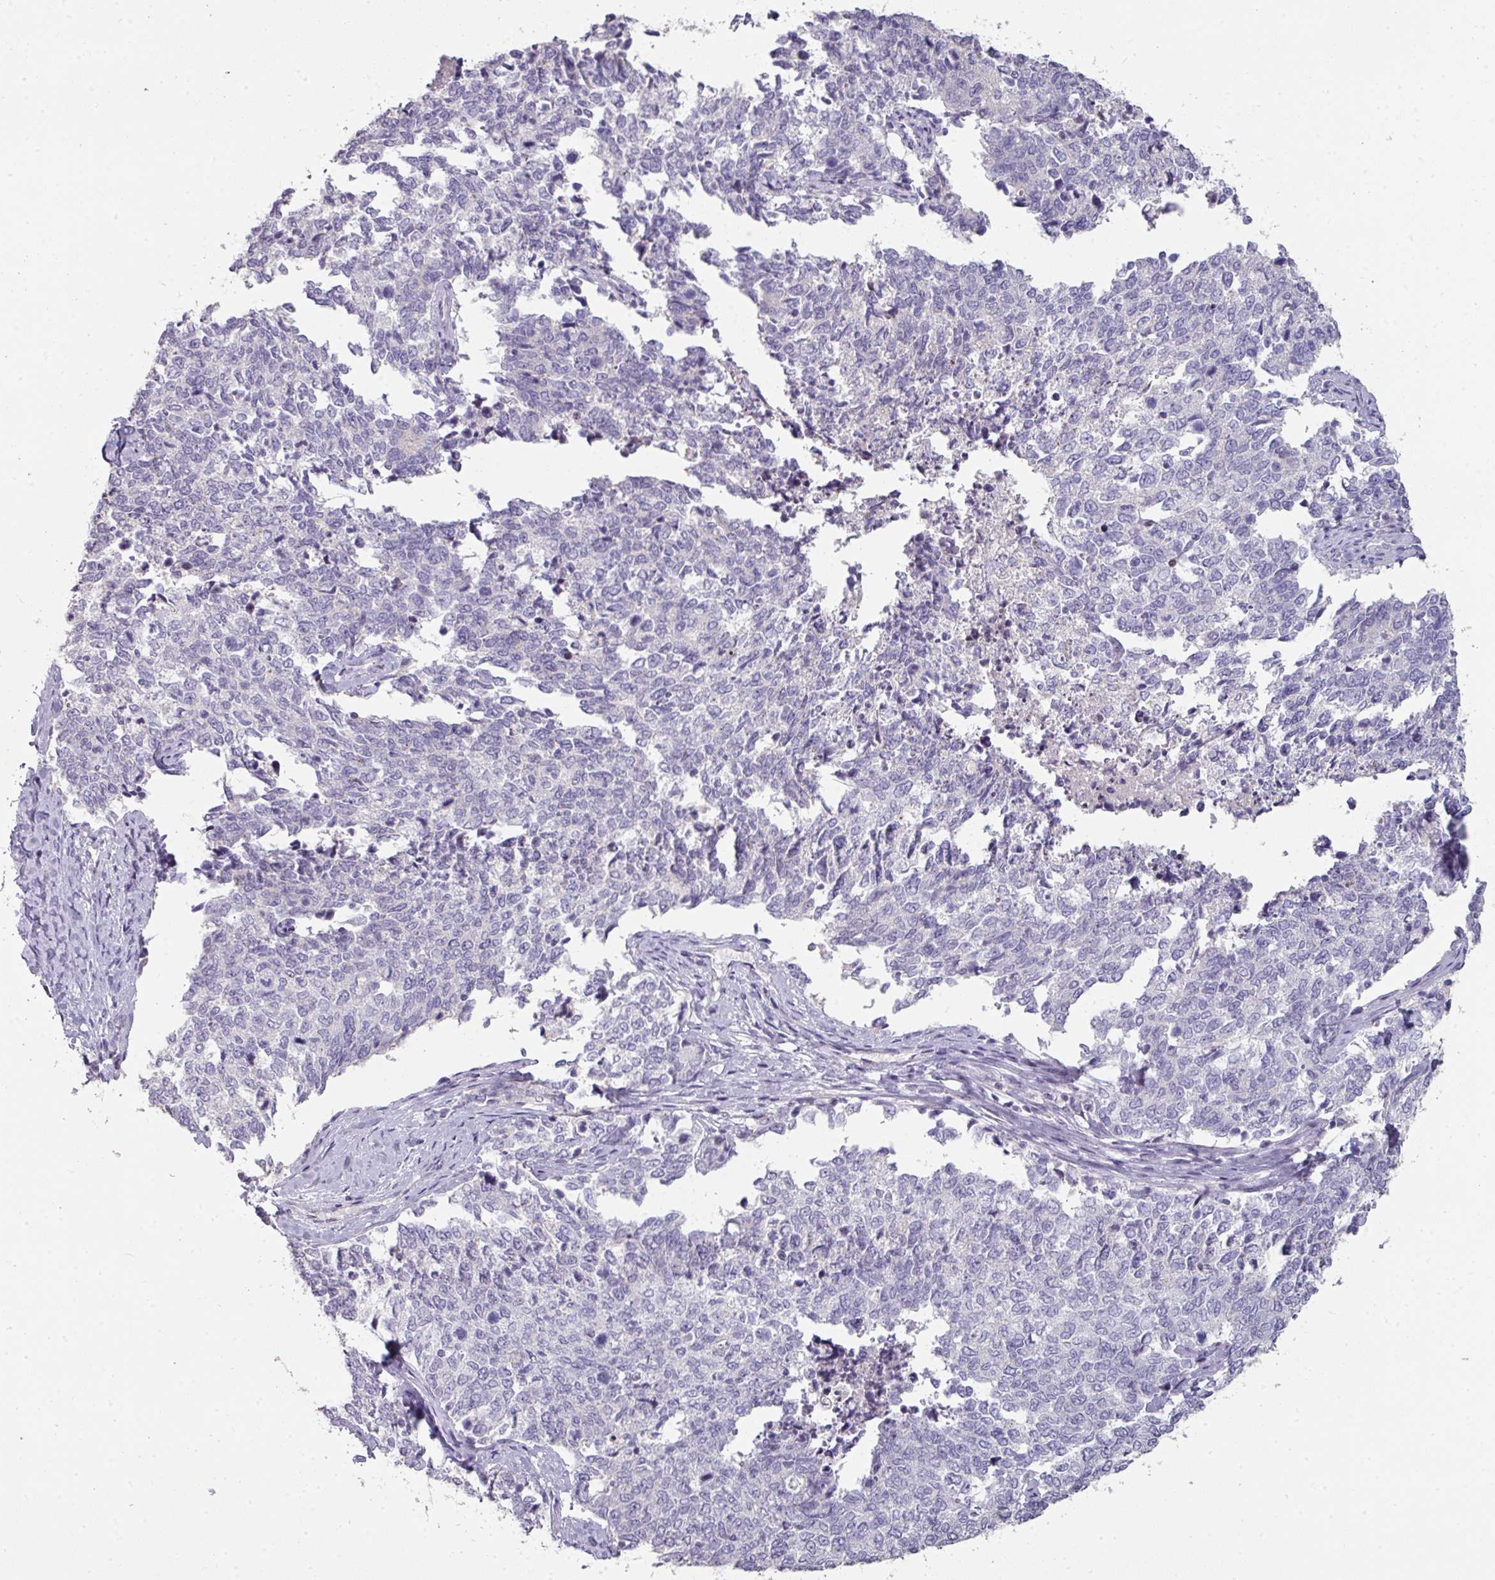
{"staining": {"intensity": "negative", "quantity": "none", "location": "none"}, "tissue": "cervical cancer", "cell_type": "Tumor cells", "image_type": "cancer", "snomed": [{"axis": "morphology", "description": "Squamous cell carcinoma, NOS"}, {"axis": "topography", "description": "Cervix"}], "caption": "The micrograph demonstrates no staining of tumor cells in cervical squamous cell carcinoma.", "gene": "GTF2H3", "patient": {"sex": "female", "age": 63}}